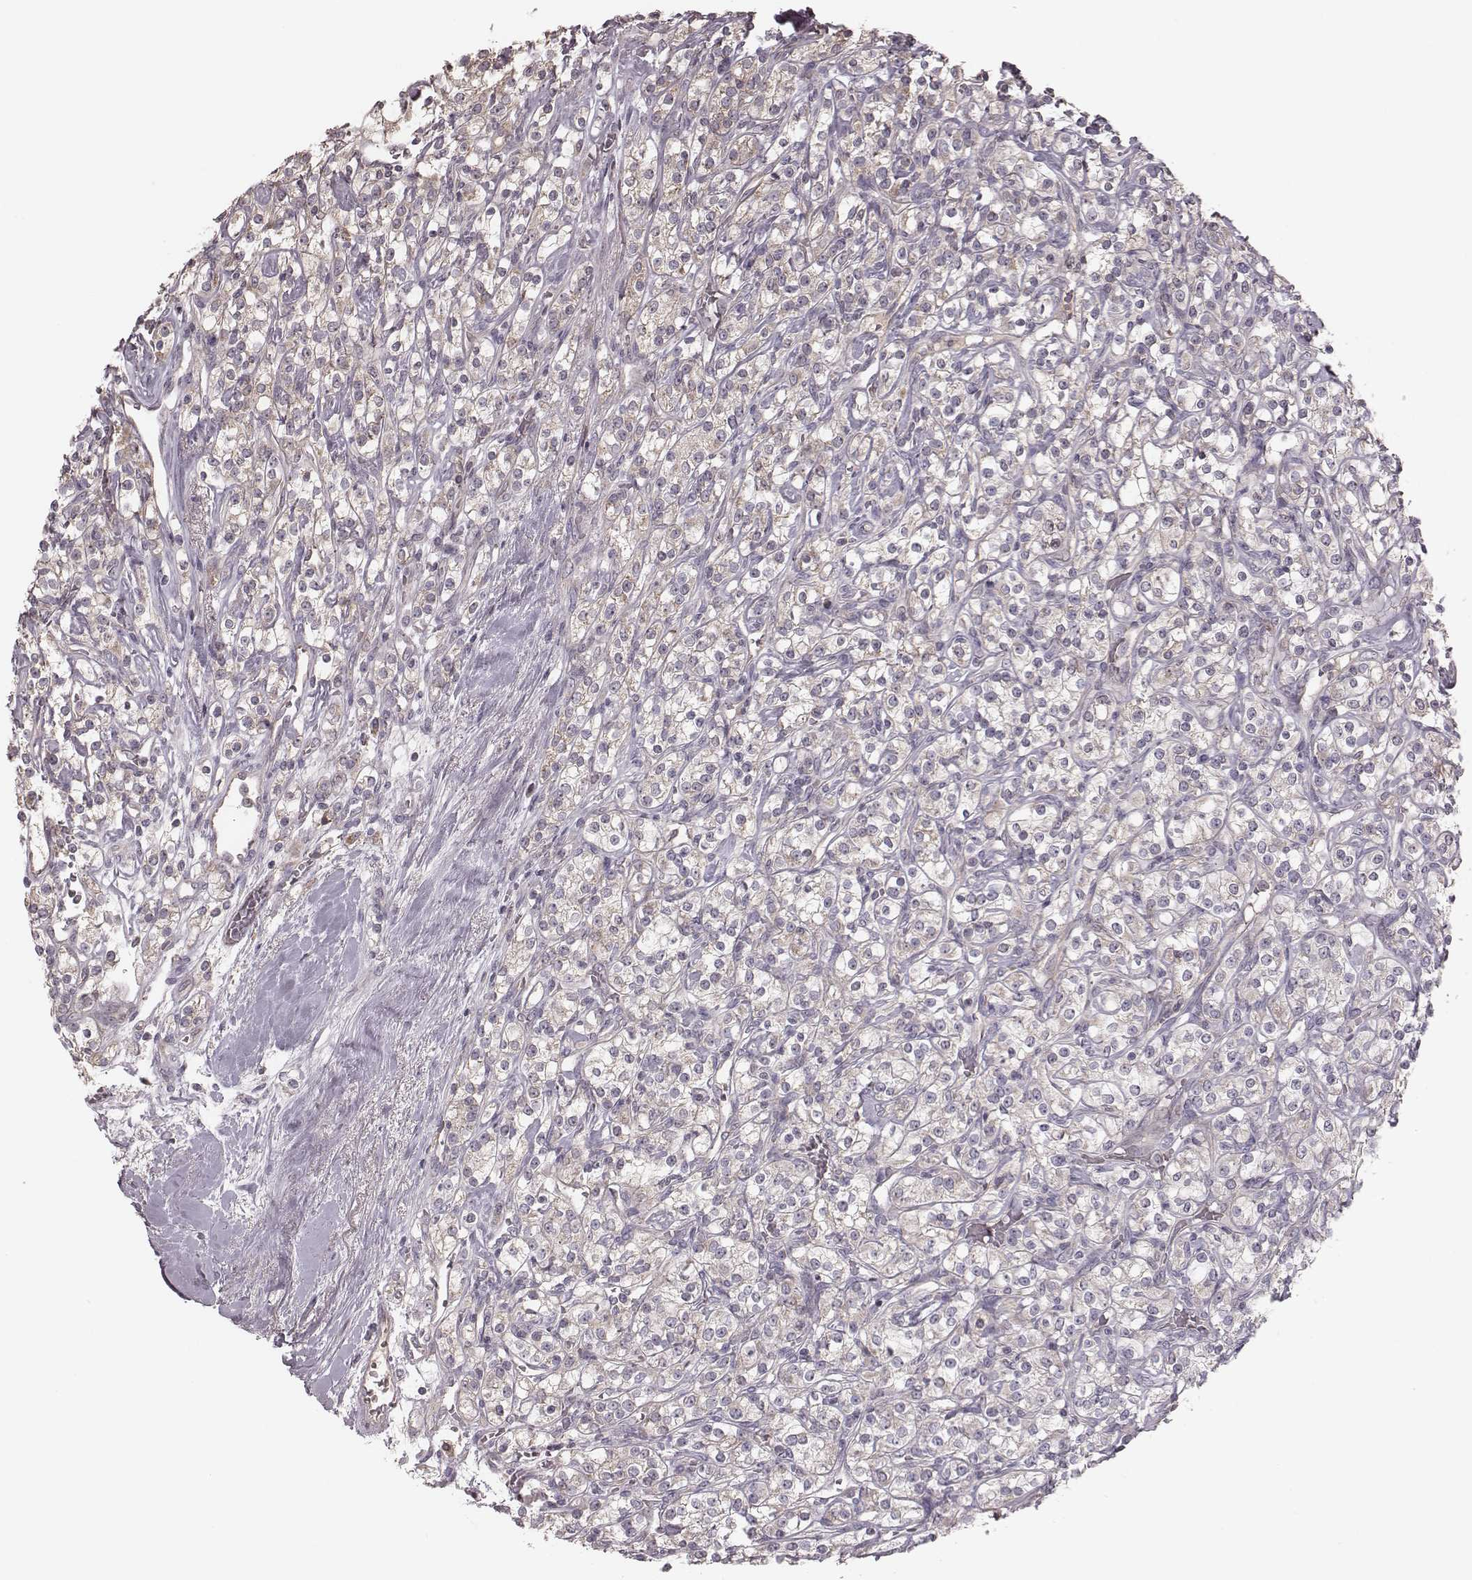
{"staining": {"intensity": "negative", "quantity": "none", "location": "none"}, "tissue": "renal cancer", "cell_type": "Tumor cells", "image_type": "cancer", "snomed": [{"axis": "morphology", "description": "Adenocarcinoma, NOS"}, {"axis": "topography", "description": "Kidney"}], "caption": "Histopathology image shows no significant protein expression in tumor cells of renal cancer.", "gene": "MRPS27", "patient": {"sex": "male", "age": 77}}